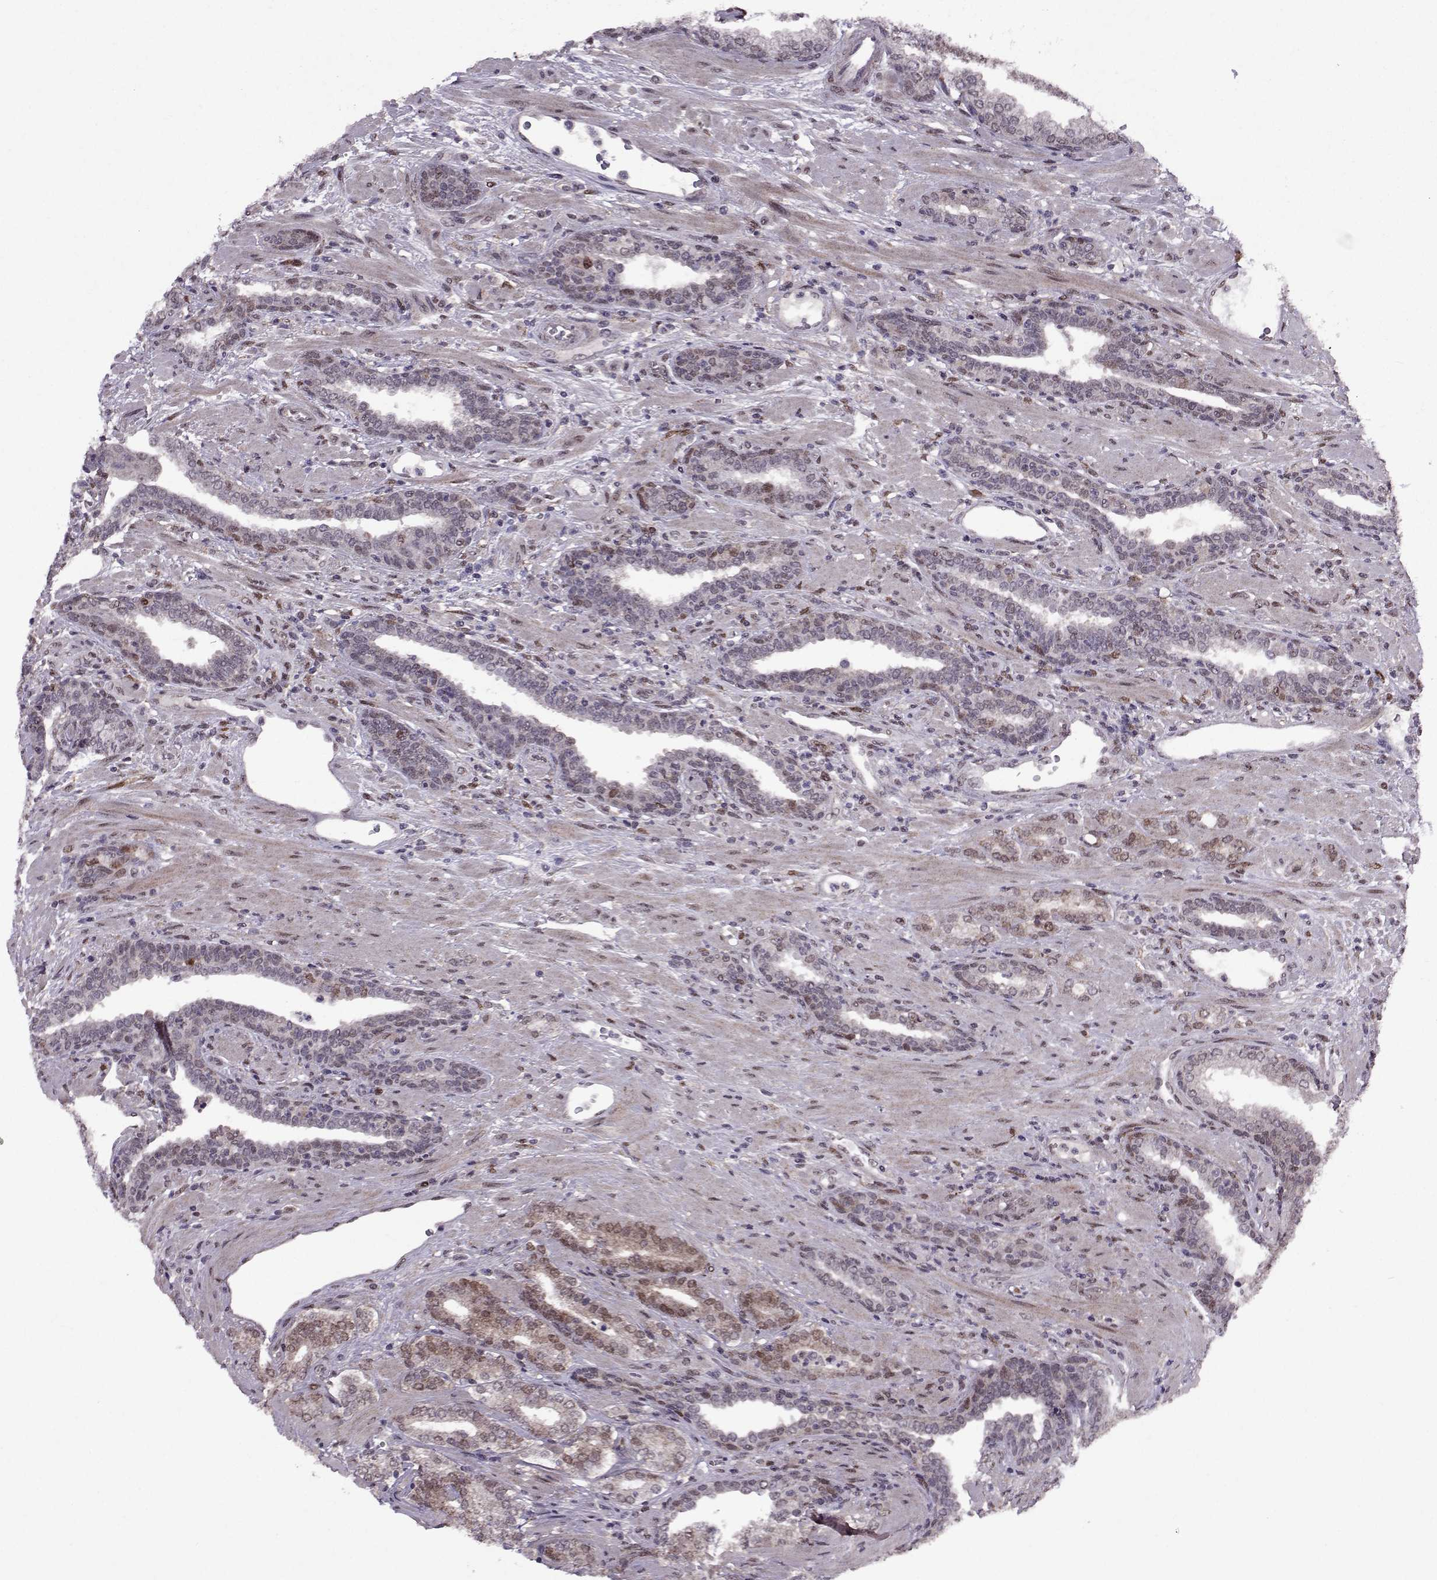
{"staining": {"intensity": "moderate", "quantity": "<25%", "location": "cytoplasmic/membranous,nuclear"}, "tissue": "prostate cancer", "cell_type": "Tumor cells", "image_type": "cancer", "snomed": [{"axis": "morphology", "description": "Adenocarcinoma, Low grade"}, {"axis": "topography", "description": "Prostate"}], "caption": "About <25% of tumor cells in prostate cancer (low-grade adenocarcinoma) show moderate cytoplasmic/membranous and nuclear protein staining as visualized by brown immunohistochemical staining.", "gene": "CDK4", "patient": {"sex": "male", "age": 61}}